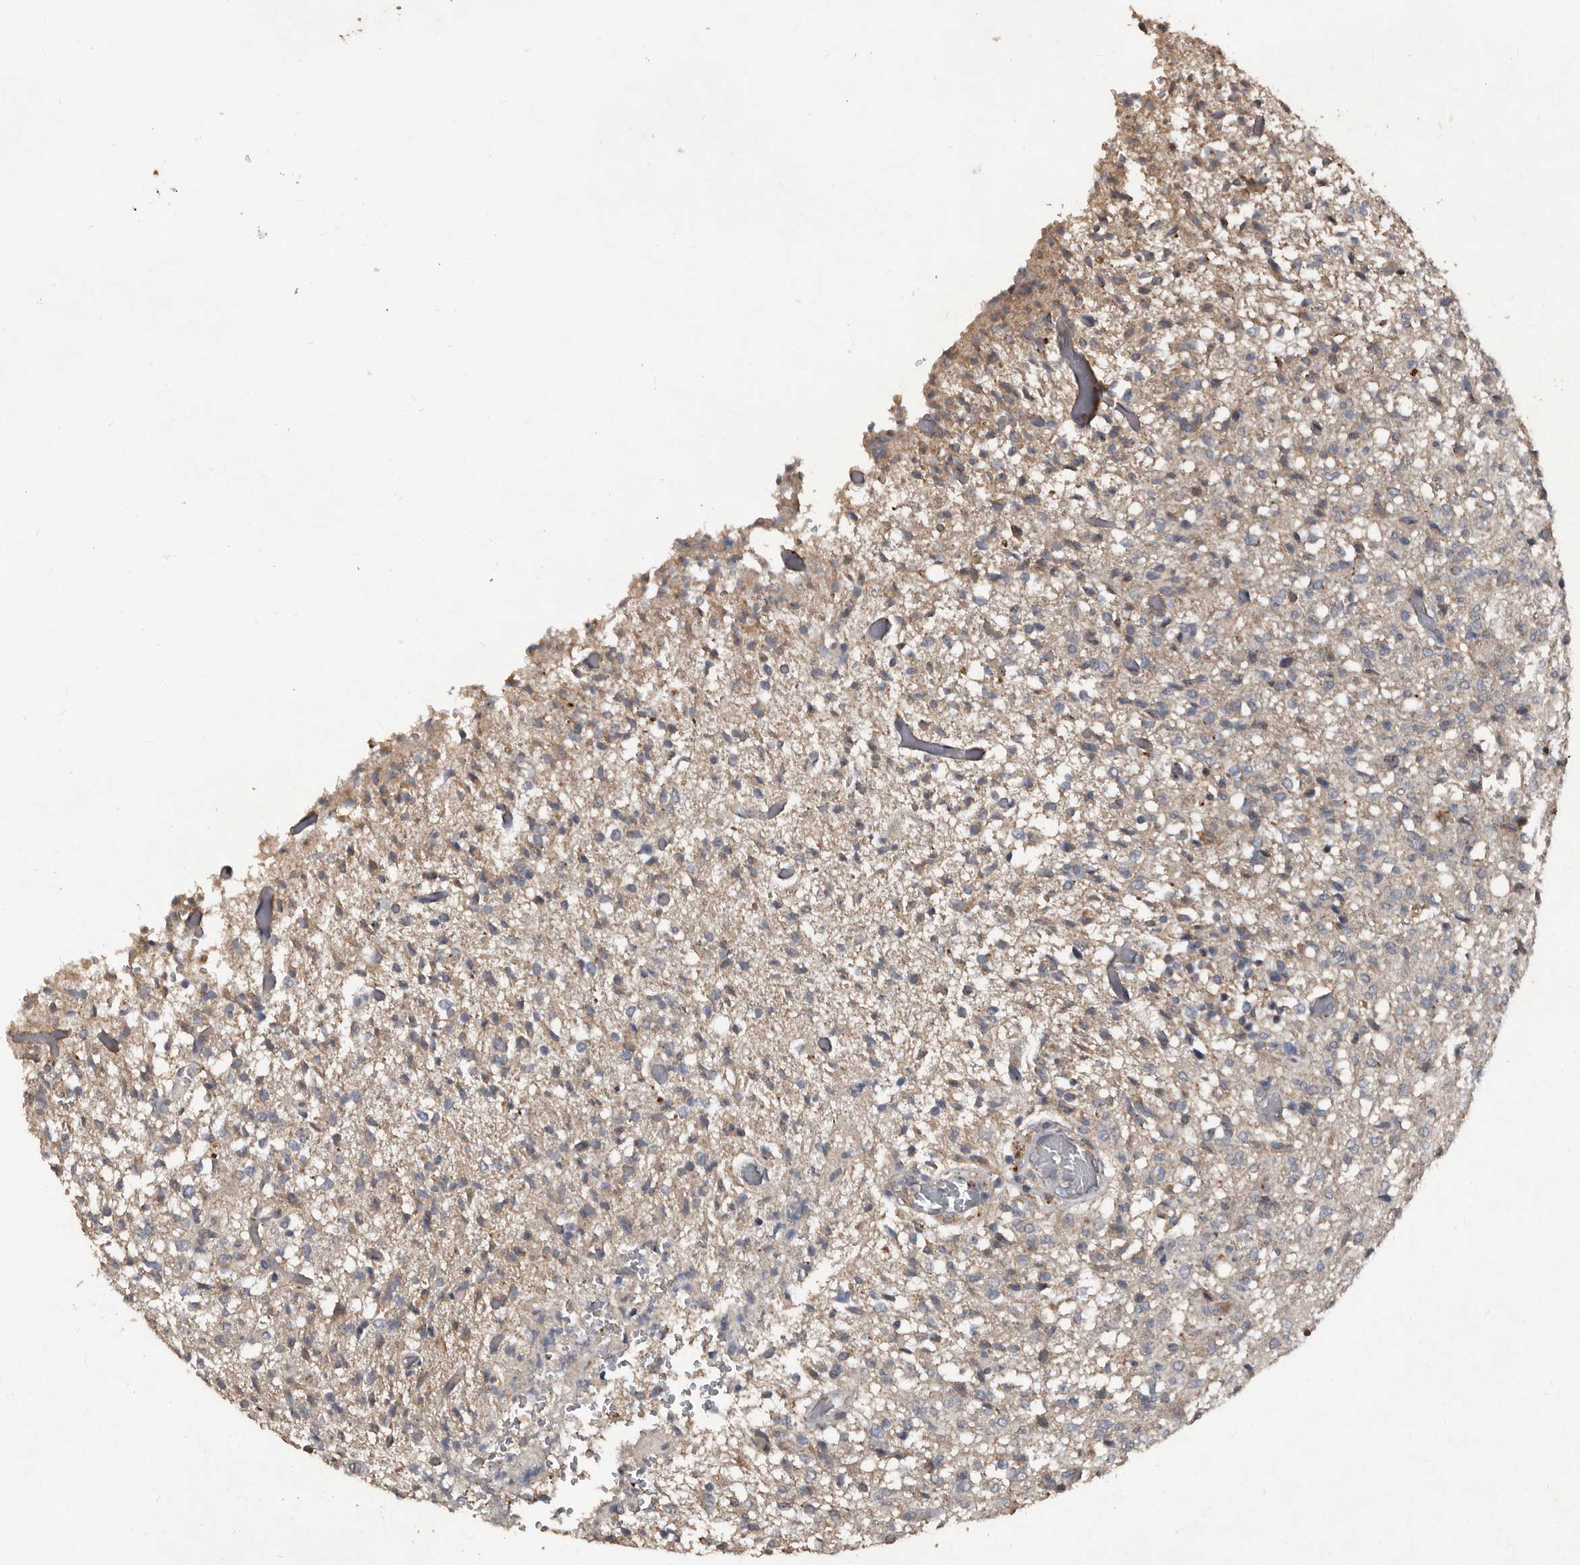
{"staining": {"intensity": "negative", "quantity": "none", "location": "none"}, "tissue": "glioma", "cell_type": "Tumor cells", "image_type": "cancer", "snomed": [{"axis": "morphology", "description": "Glioma, malignant, High grade"}, {"axis": "topography", "description": "Brain"}], "caption": "Tumor cells show no significant expression in glioma.", "gene": "GREB1", "patient": {"sex": "female", "age": 57}}